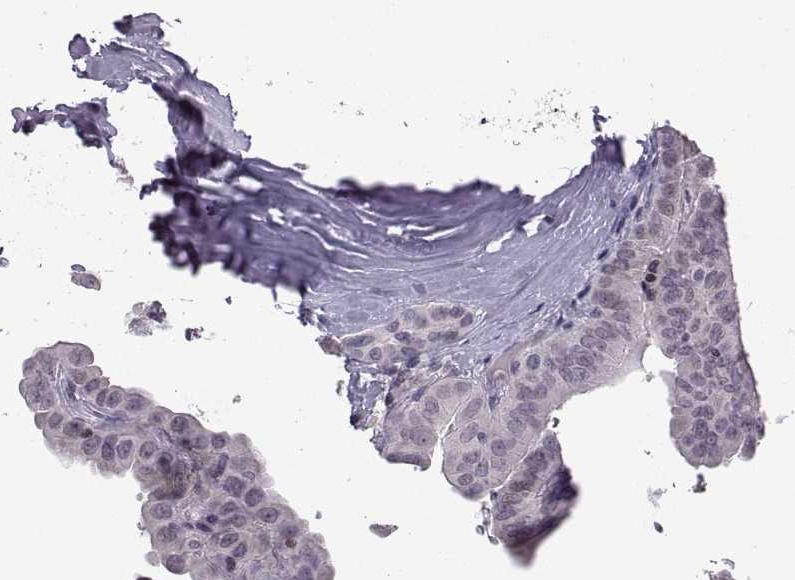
{"staining": {"intensity": "negative", "quantity": "none", "location": "none"}, "tissue": "thyroid cancer", "cell_type": "Tumor cells", "image_type": "cancer", "snomed": [{"axis": "morphology", "description": "Papillary adenocarcinoma, NOS"}, {"axis": "topography", "description": "Thyroid gland"}], "caption": "A histopathology image of human papillary adenocarcinoma (thyroid) is negative for staining in tumor cells.", "gene": "NEK2", "patient": {"sex": "female", "age": 37}}